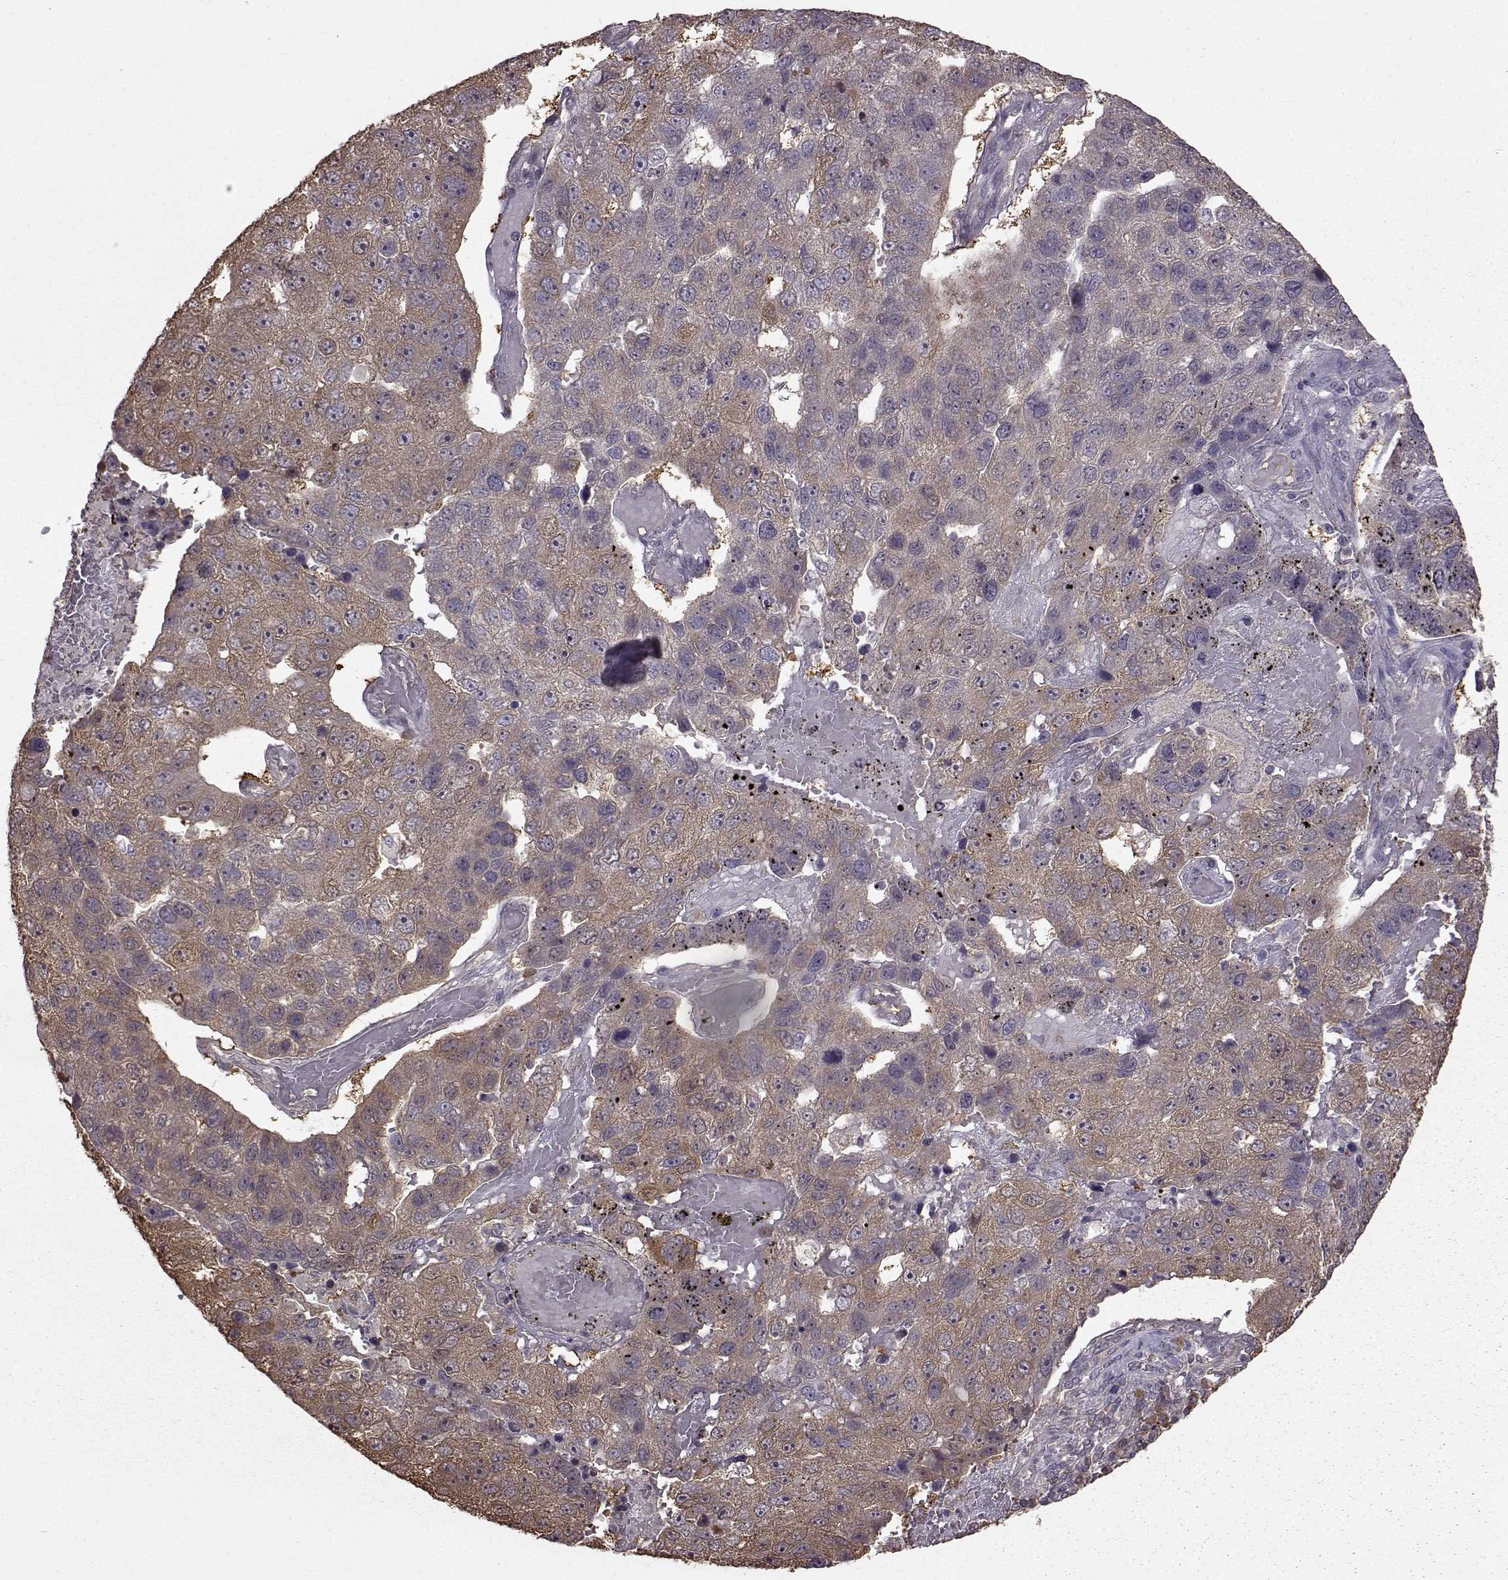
{"staining": {"intensity": "moderate", "quantity": "25%-75%", "location": "cytoplasmic/membranous"}, "tissue": "pancreatic cancer", "cell_type": "Tumor cells", "image_type": "cancer", "snomed": [{"axis": "morphology", "description": "Adenocarcinoma, NOS"}, {"axis": "topography", "description": "Pancreas"}], "caption": "A medium amount of moderate cytoplasmic/membranous staining is appreciated in about 25%-75% of tumor cells in pancreatic cancer (adenocarcinoma) tissue. Nuclei are stained in blue.", "gene": "NME1-NME2", "patient": {"sex": "female", "age": 61}}